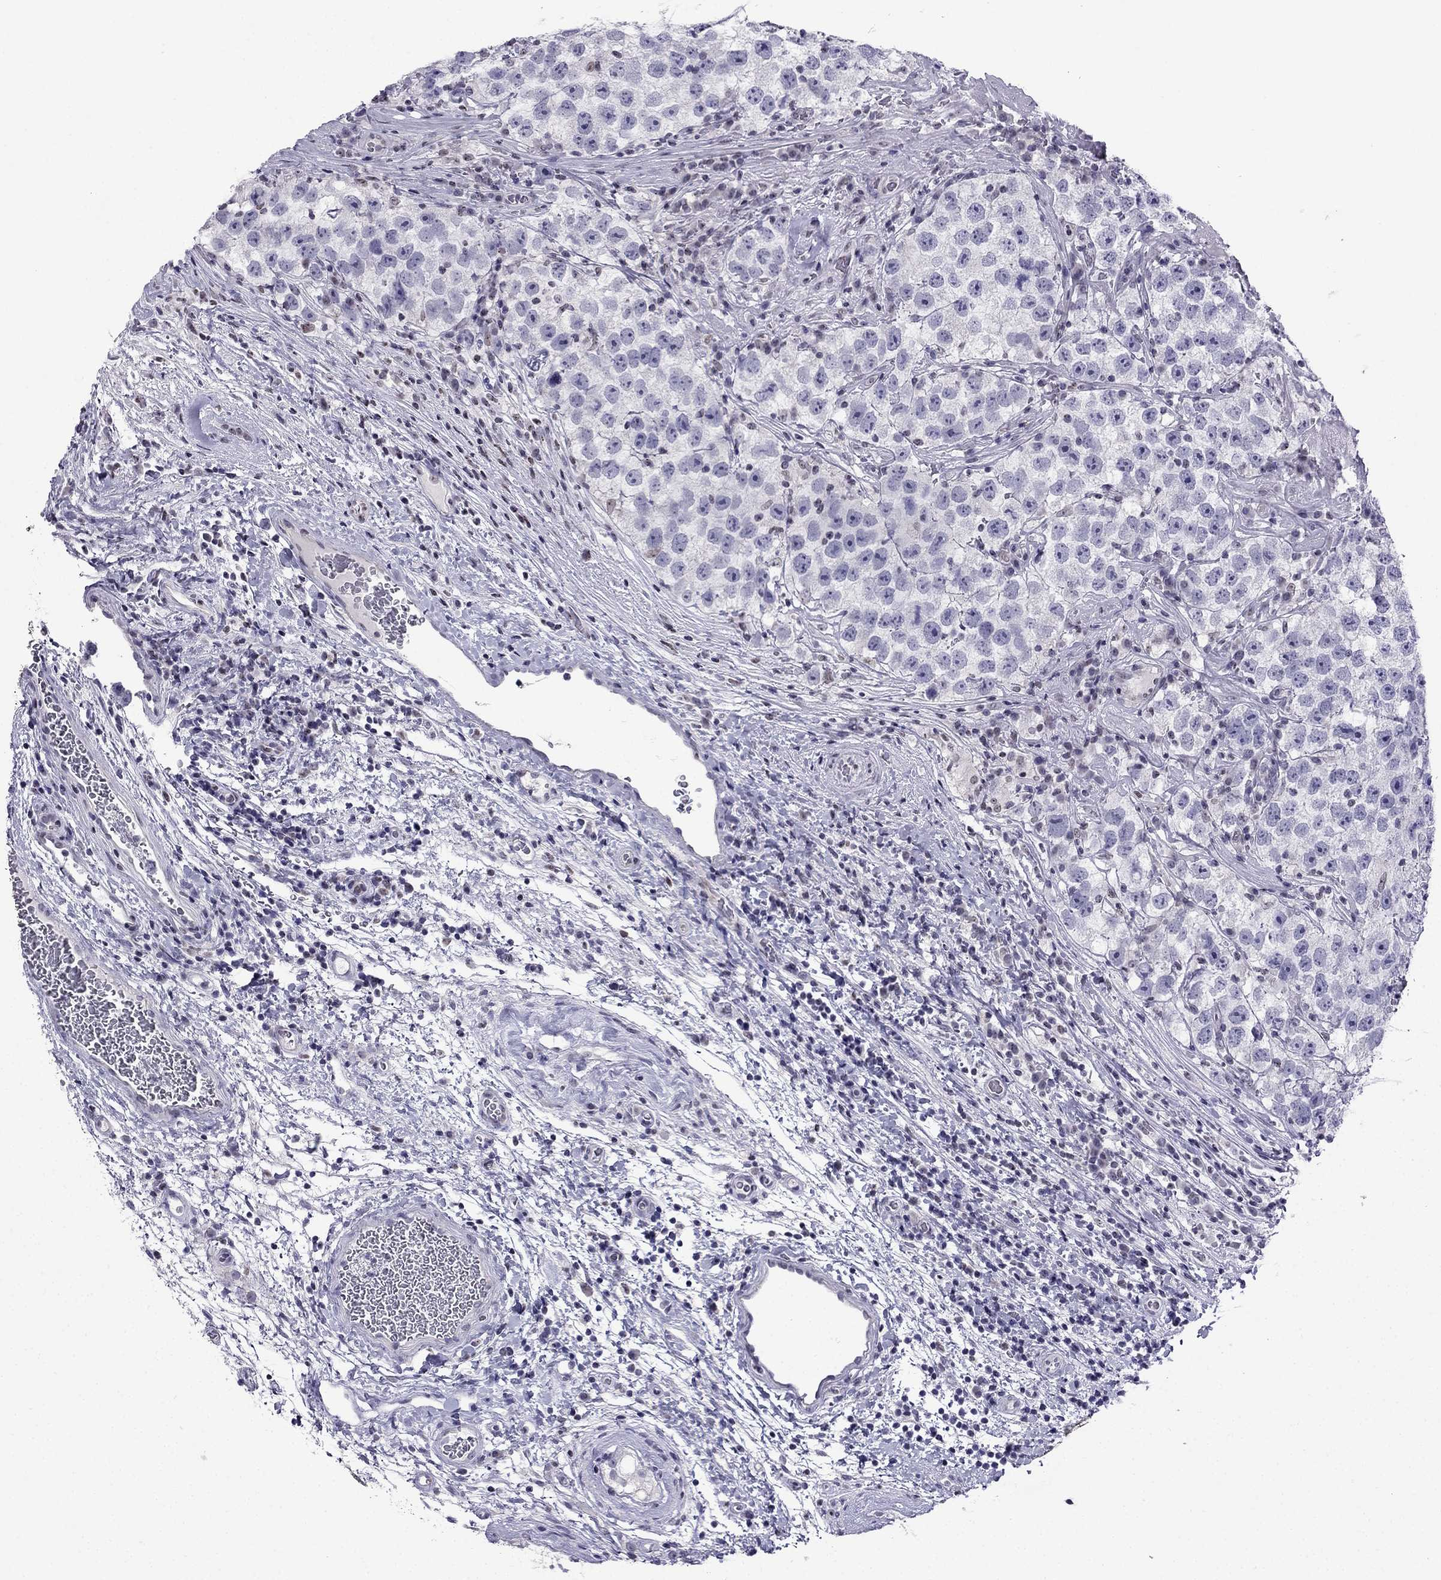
{"staining": {"intensity": "negative", "quantity": "none", "location": "none"}, "tissue": "testis cancer", "cell_type": "Tumor cells", "image_type": "cancer", "snomed": [{"axis": "morphology", "description": "Normal tissue, NOS"}, {"axis": "morphology", "description": "Seminoma, NOS"}, {"axis": "topography", "description": "Testis"}], "caption": "The histopathology image exhibits no significant staining in tumor cells of testis seminoma.", "gene": "POM121L12", "patient": {"sex": "male", "age": 31}}